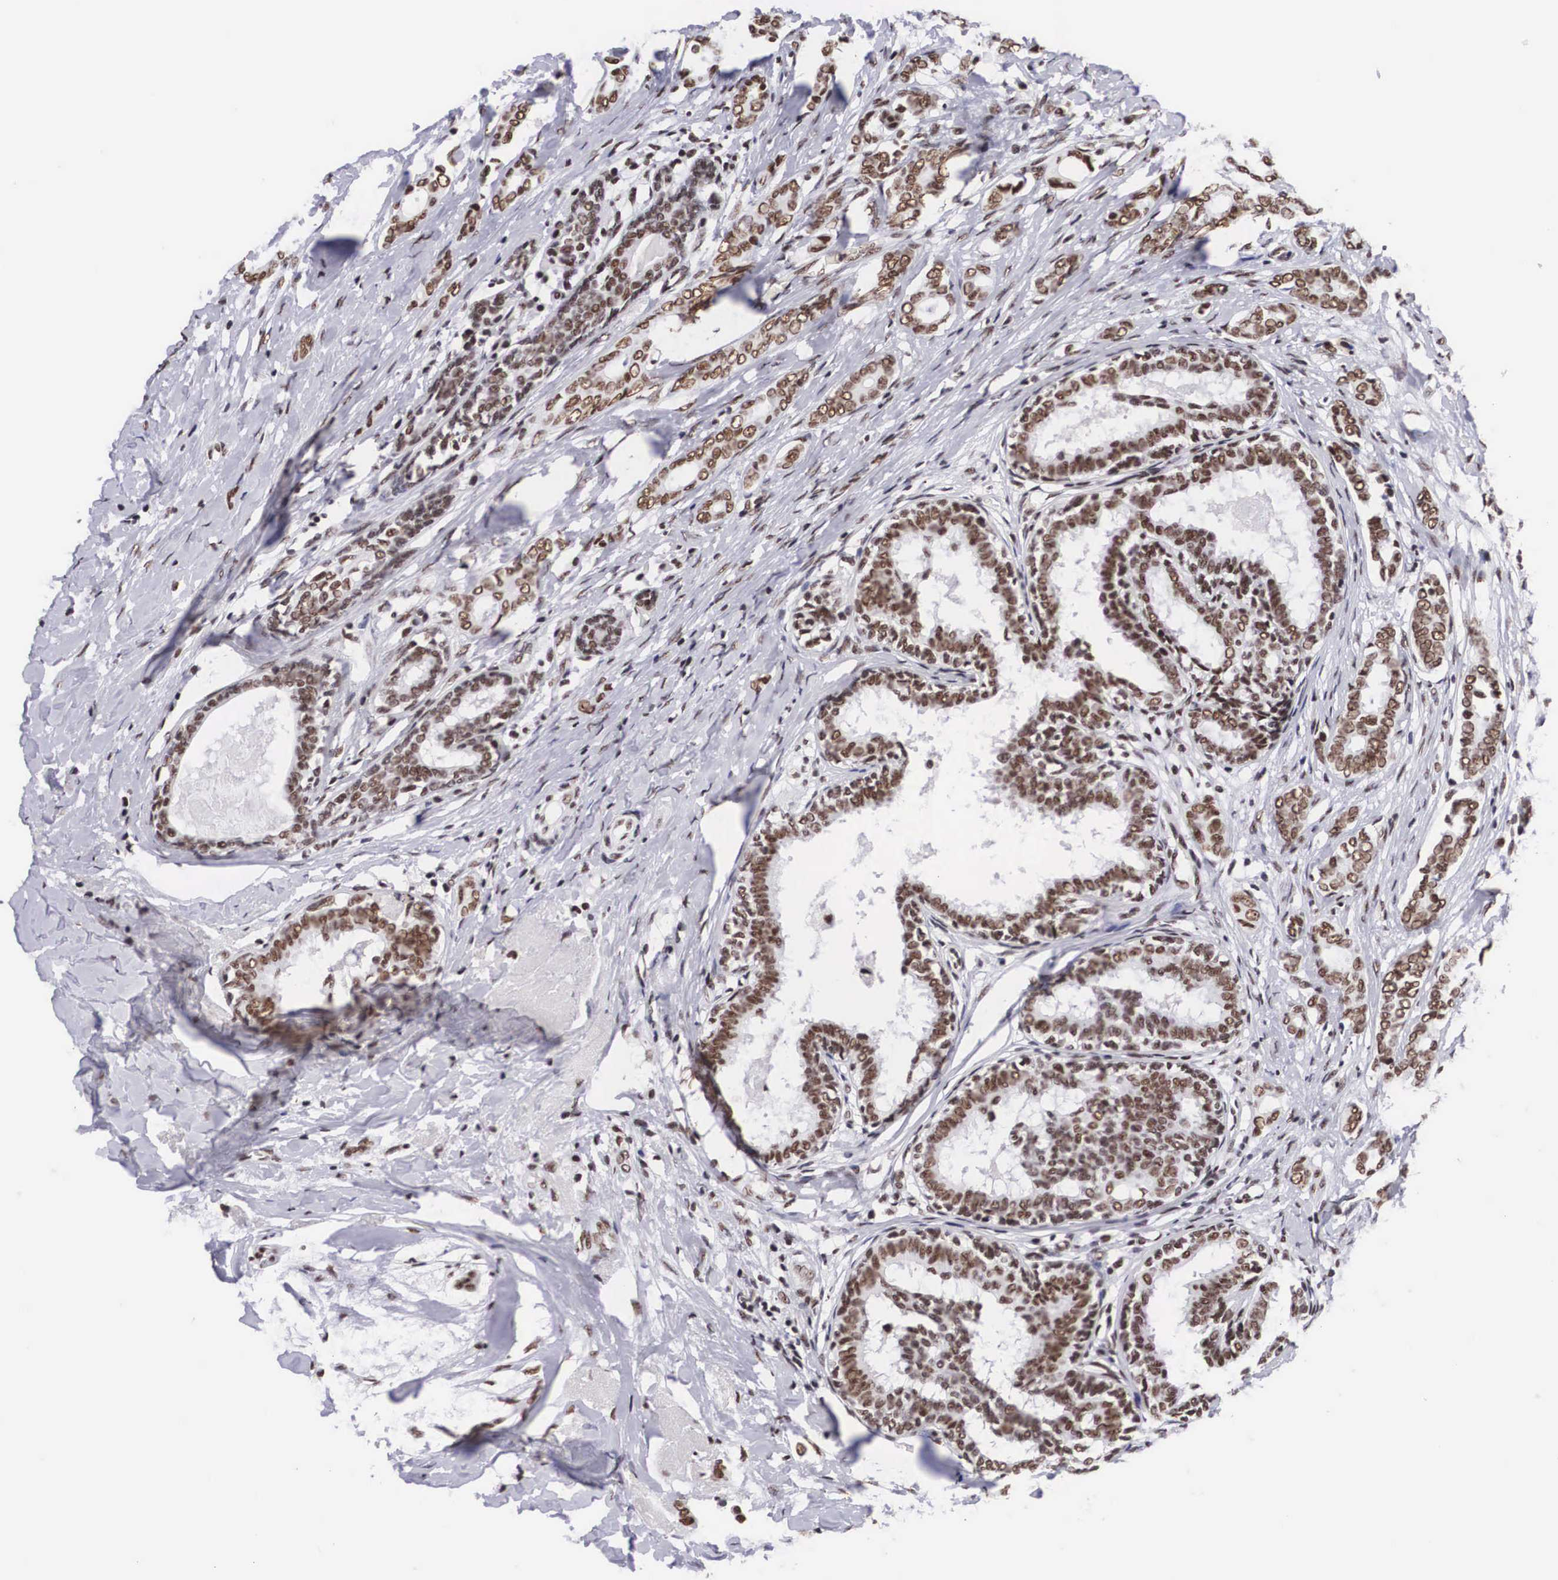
{"staining": {"intensity": "moderate", "quantity": ">75%", "location": "nuclear"}, "tissue": "breast cancer", "cell_type": "Tumor cells", "image_type": "cancer", "snomed": [{"axis": "morphology", "description": "Duct carcinoma"}, {"axis": "topography", "description": "Breast"}], "caption": "This image exhibits immunohistochemistry staining of invasive ductal carcinoma (breast), with medium moderate nuclear positivity in approximately >75% of tumor cells.", "gene": "SF3A1", "patient": {"sex": "female", "age": 50}}